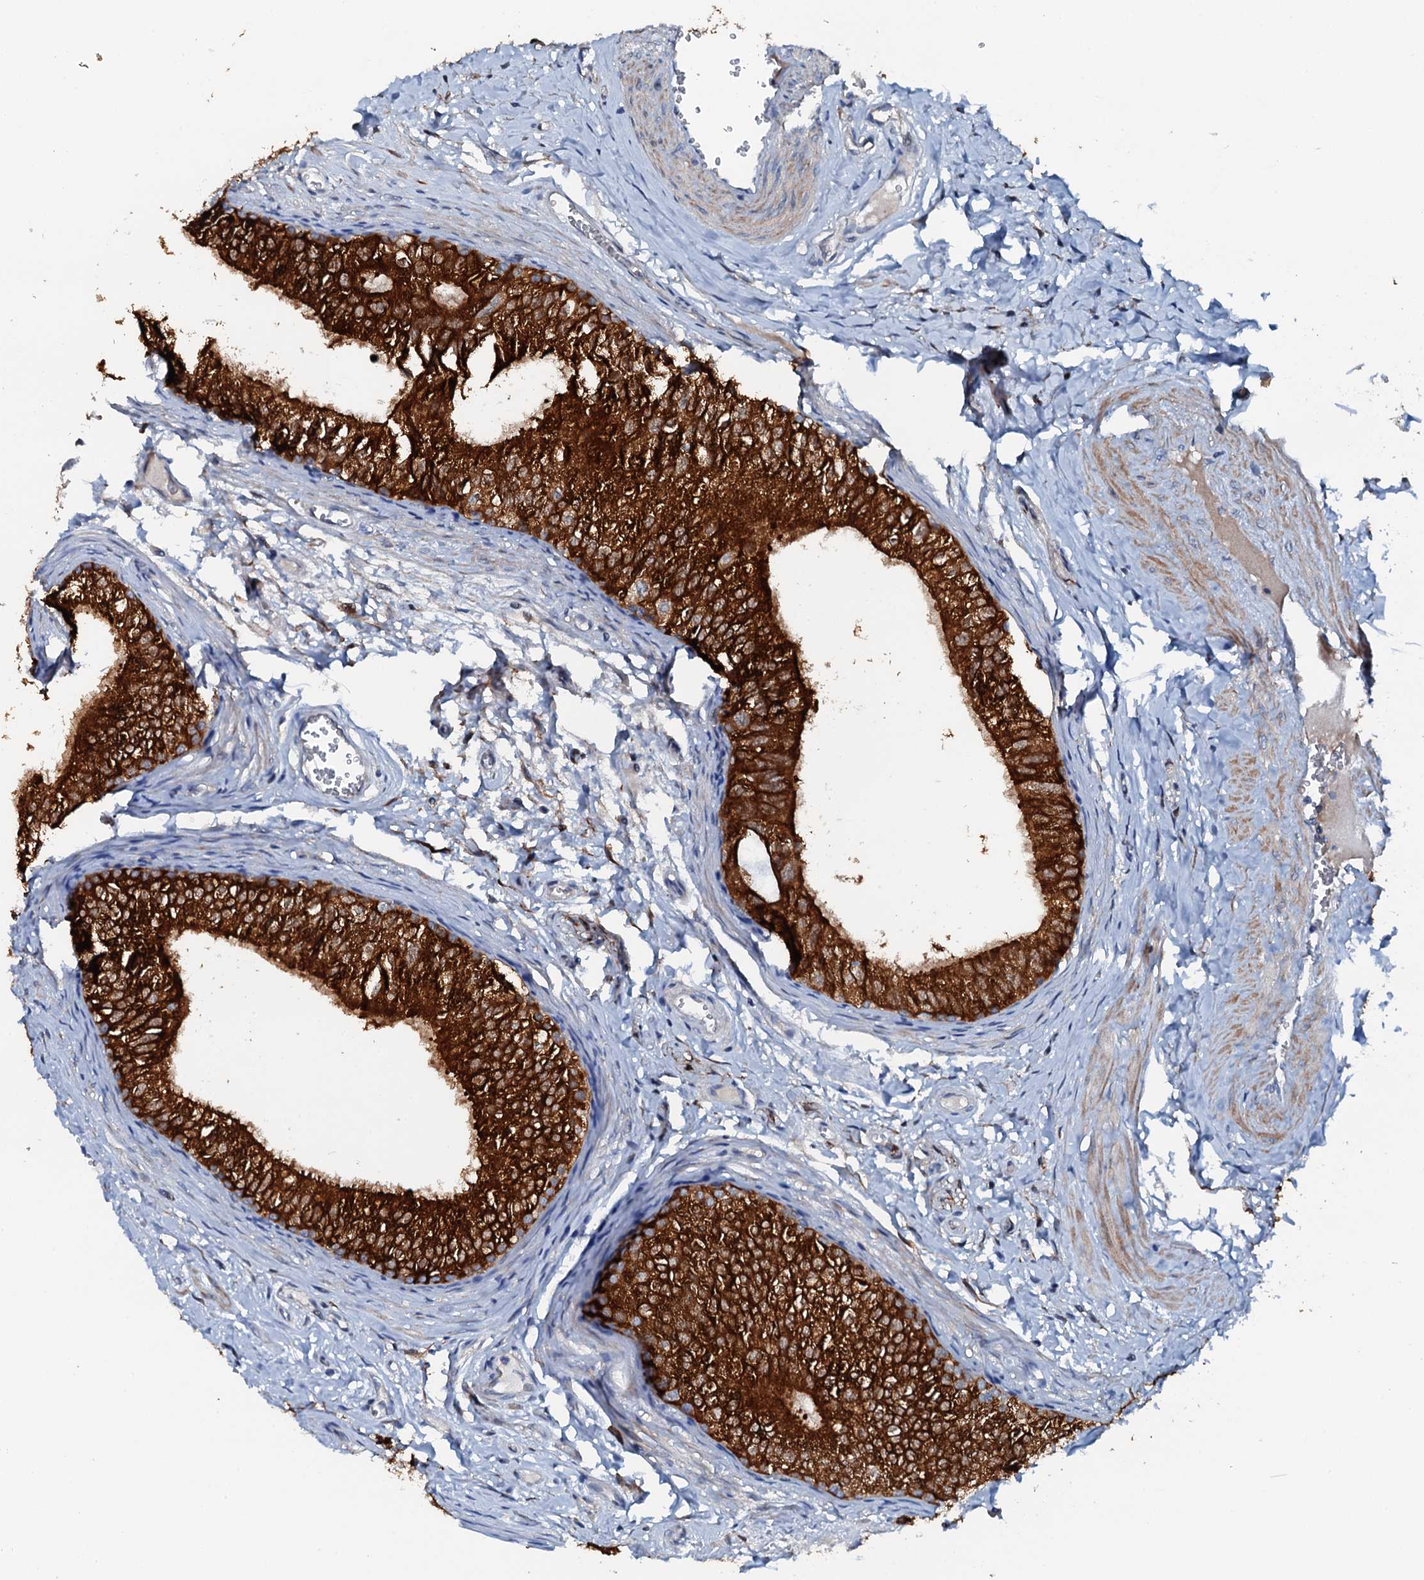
{"staining": {"intensity": "strong", "quantity": ">75%", "location": "cytoplasmic/membranous"}, "tissue": "epididymis", "cell_type": "Glandular cells", "image_type": "normal", "snomed": [{"axis": "morphology", "description": "Normal tissue, NOS"}, {"axis": "topography", "description": "Epididymis"}], "caption": "DAB immunohistochemical staining of unremarkable human epididymis reveals strong cytoplasmic/membranous protein expression in about >75% of glandular cells. The staining was performed using DAB to visualize the protein expression in brown, while the nuclei were stained in blue with hematoxylin (Magnification: 20x).", "gene": "GFOD2", "patient": {"sex": "male", "age": 42}}